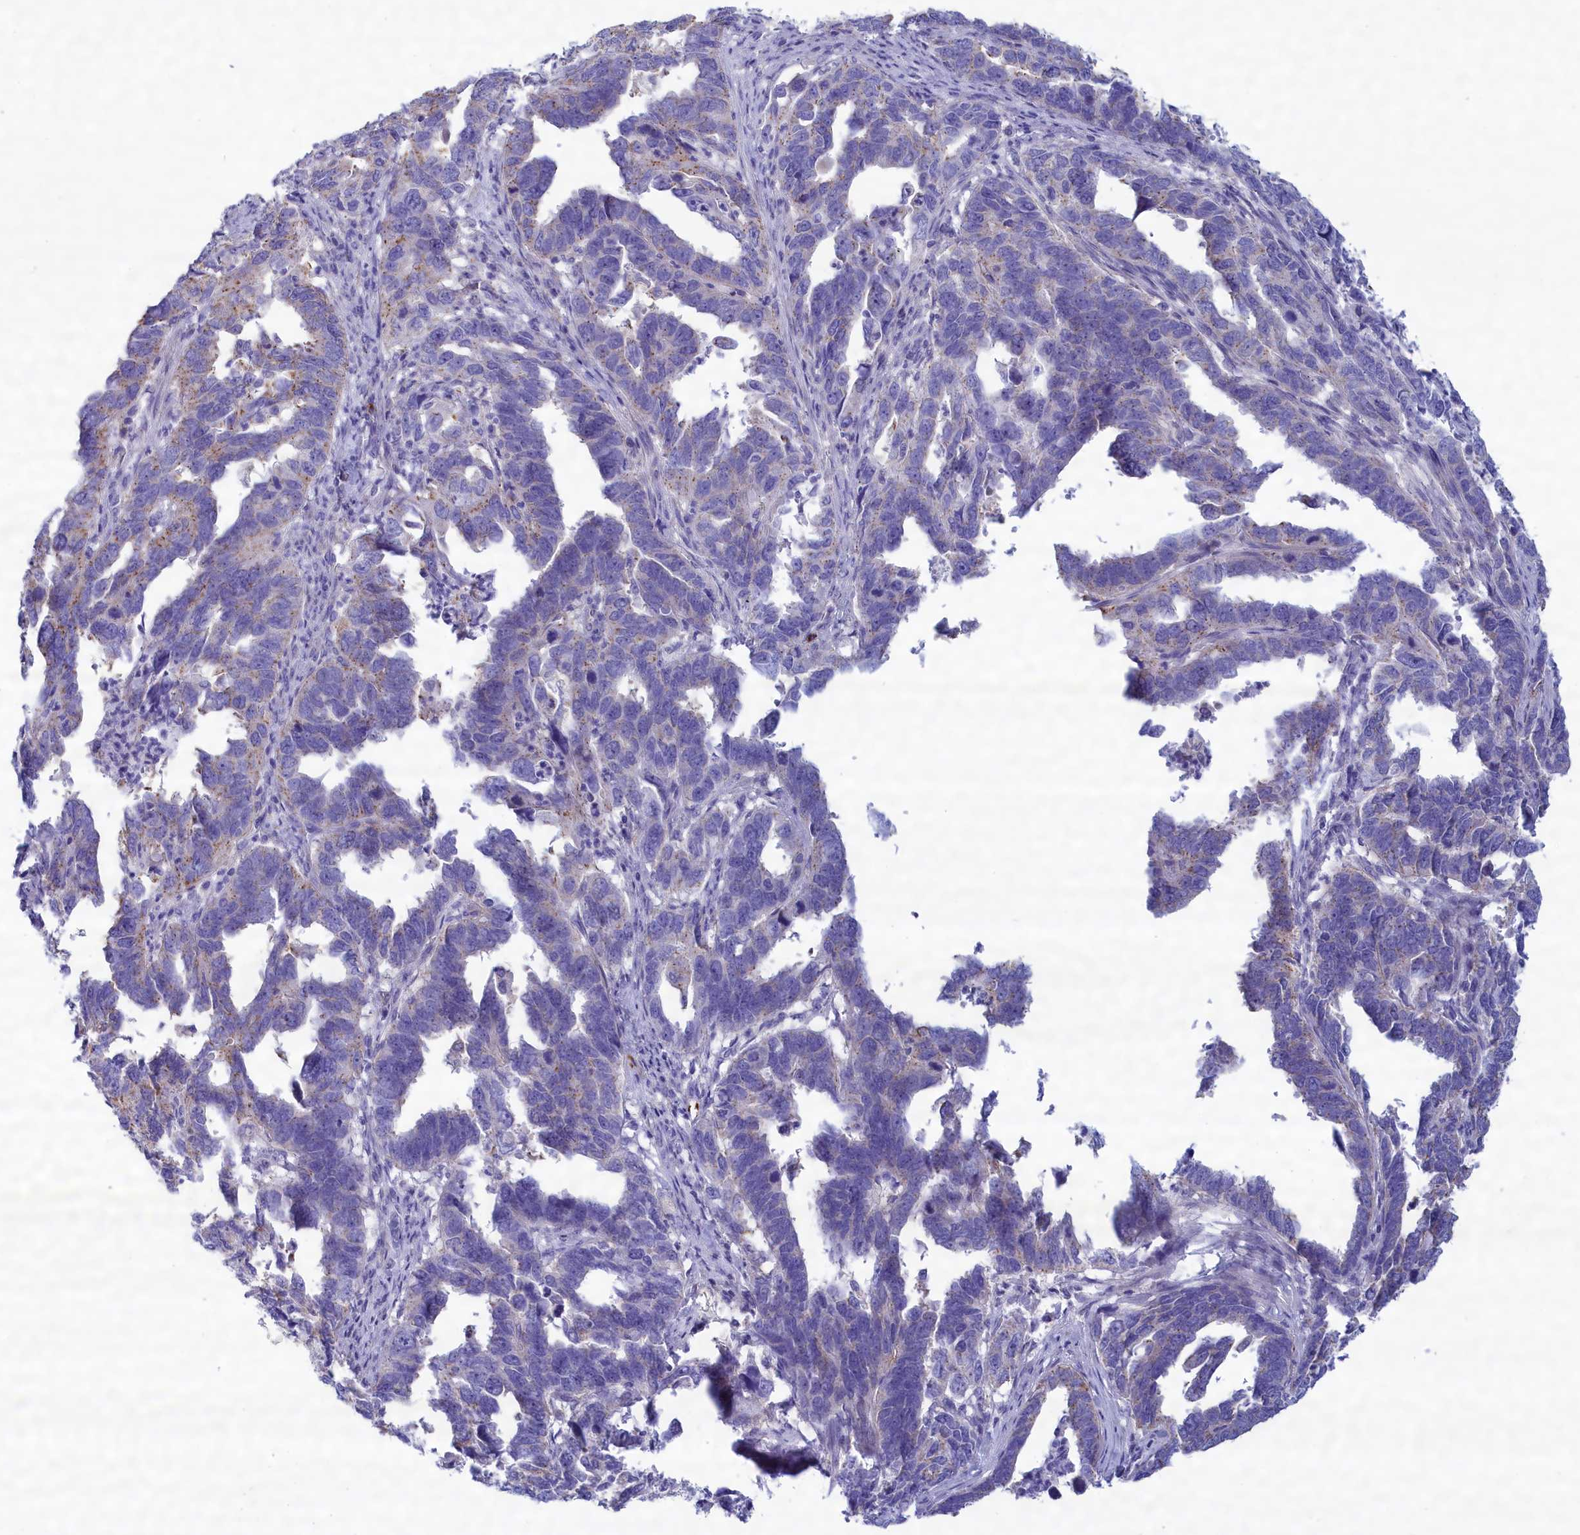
{"staining": {"intensity": "negative", "quantity": "none", "location": "none"}, "tissue": "endometrial cancer", "cell_type": "Tumor cells", "image_type": "cancer", "snomed": [{"axis": "morphology", "description": "Adenocarcinoma, NOS"}, {"axis": "topography", "description": "Endometrium"}], "caption": "Micrograph shows no protein expression in tumor cells of adenocarcinoma (endometrial) tissue. (DAB immunohistochemistry (IHC) visualized using brightfield microscopy, high magnification).", "gene": "MPV17L2", "patient": {"sex": "female", "age": 65}}